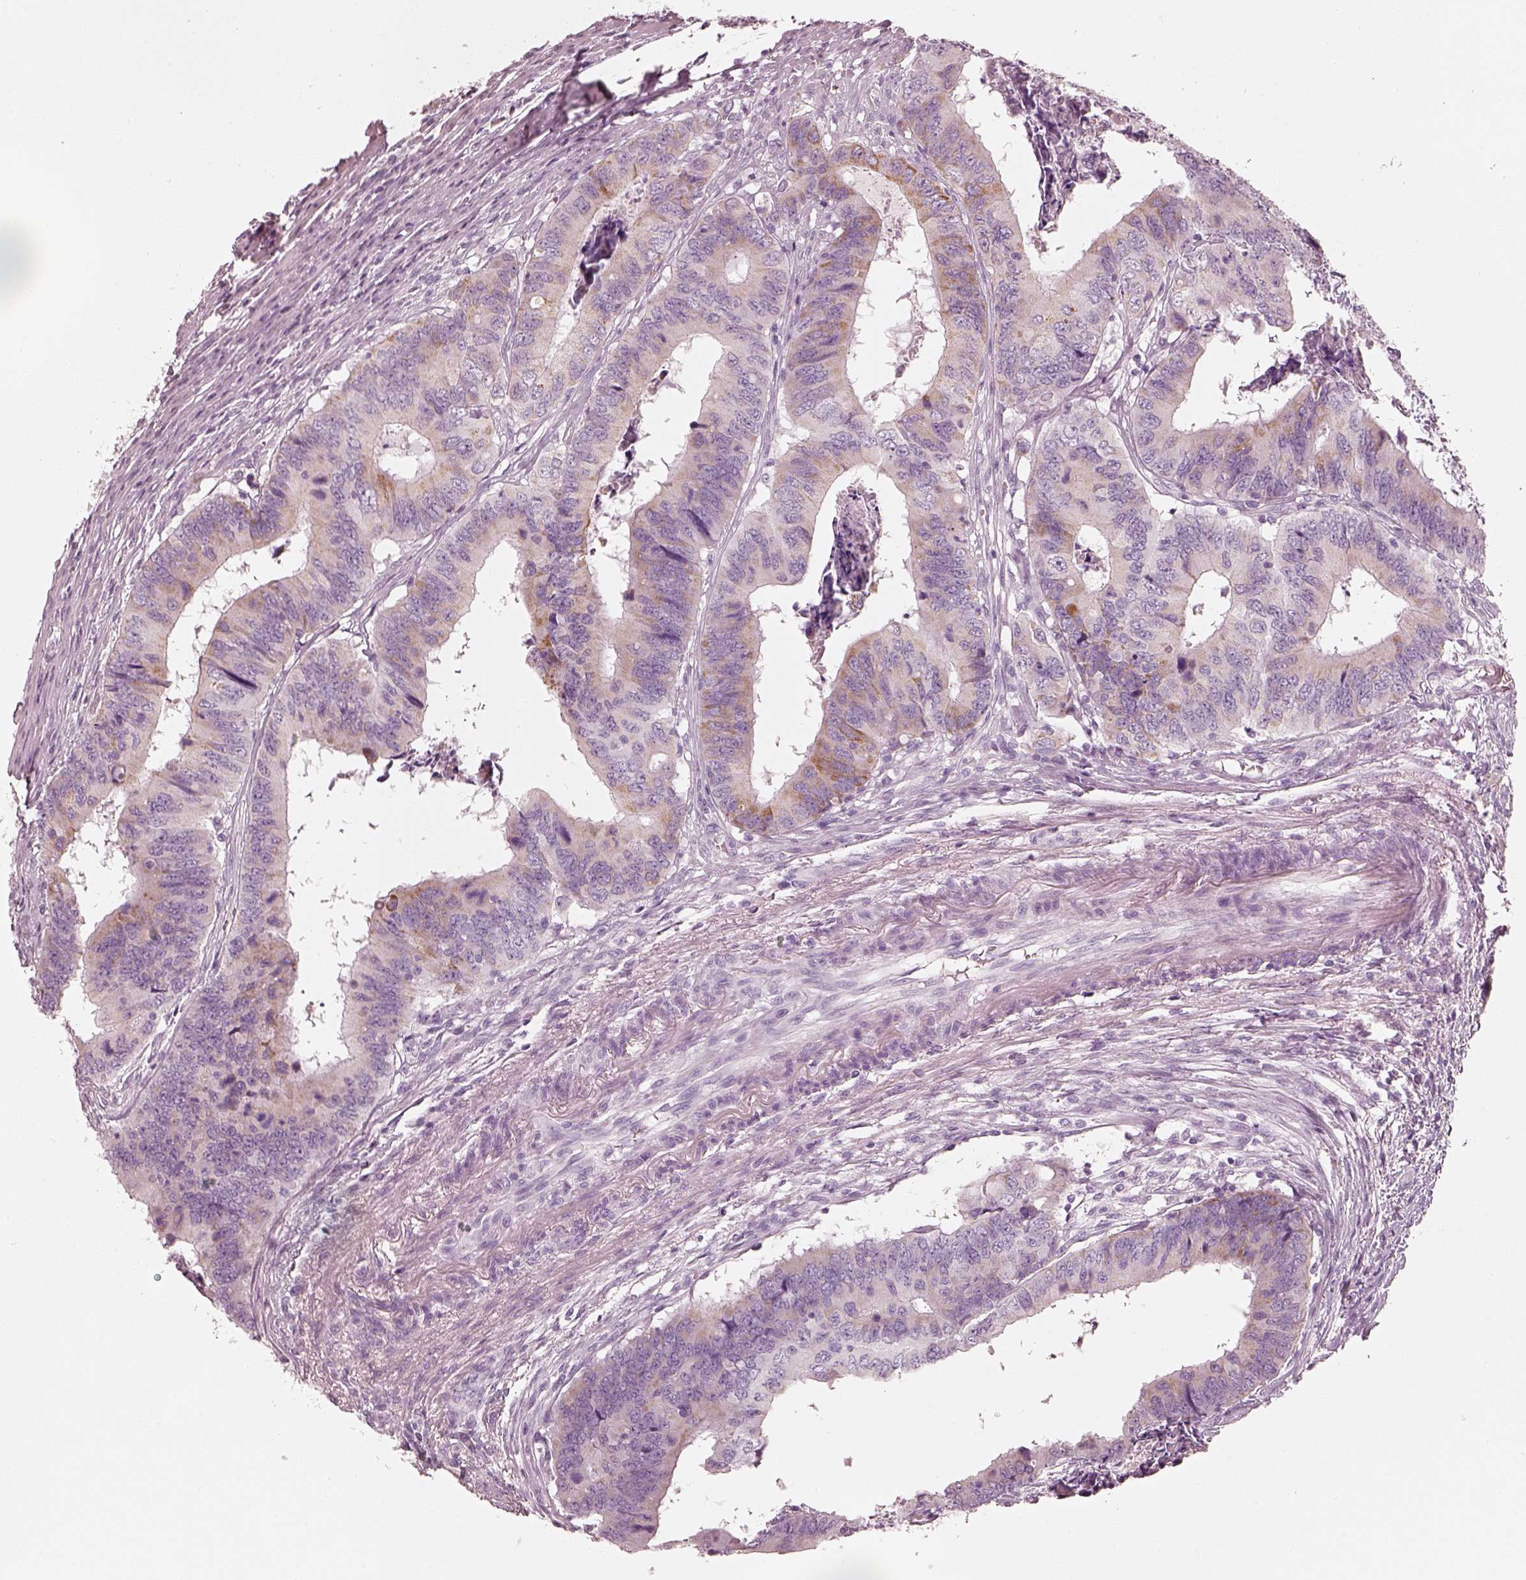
{"staining": {"intensity": "negative", "quantity": "none", "location": "none"}, "tissue": "colorectal cancer", "cell_type": "Tumor cells", "image_type": "cancer", "snomed": [{"axis": "morphology", "description": "Adenocarcinoma, NOS"}, {"axis": "topography", "description": "Colon"}], "caption": "High power microscopy micrograph of an immunohistochemistry histopathology image of adenocarcinoma (colorectal), revealing no significant staining in tumor cells.", "gene": "R3HDML", "patient": {"sex": "male", "age": 53}}